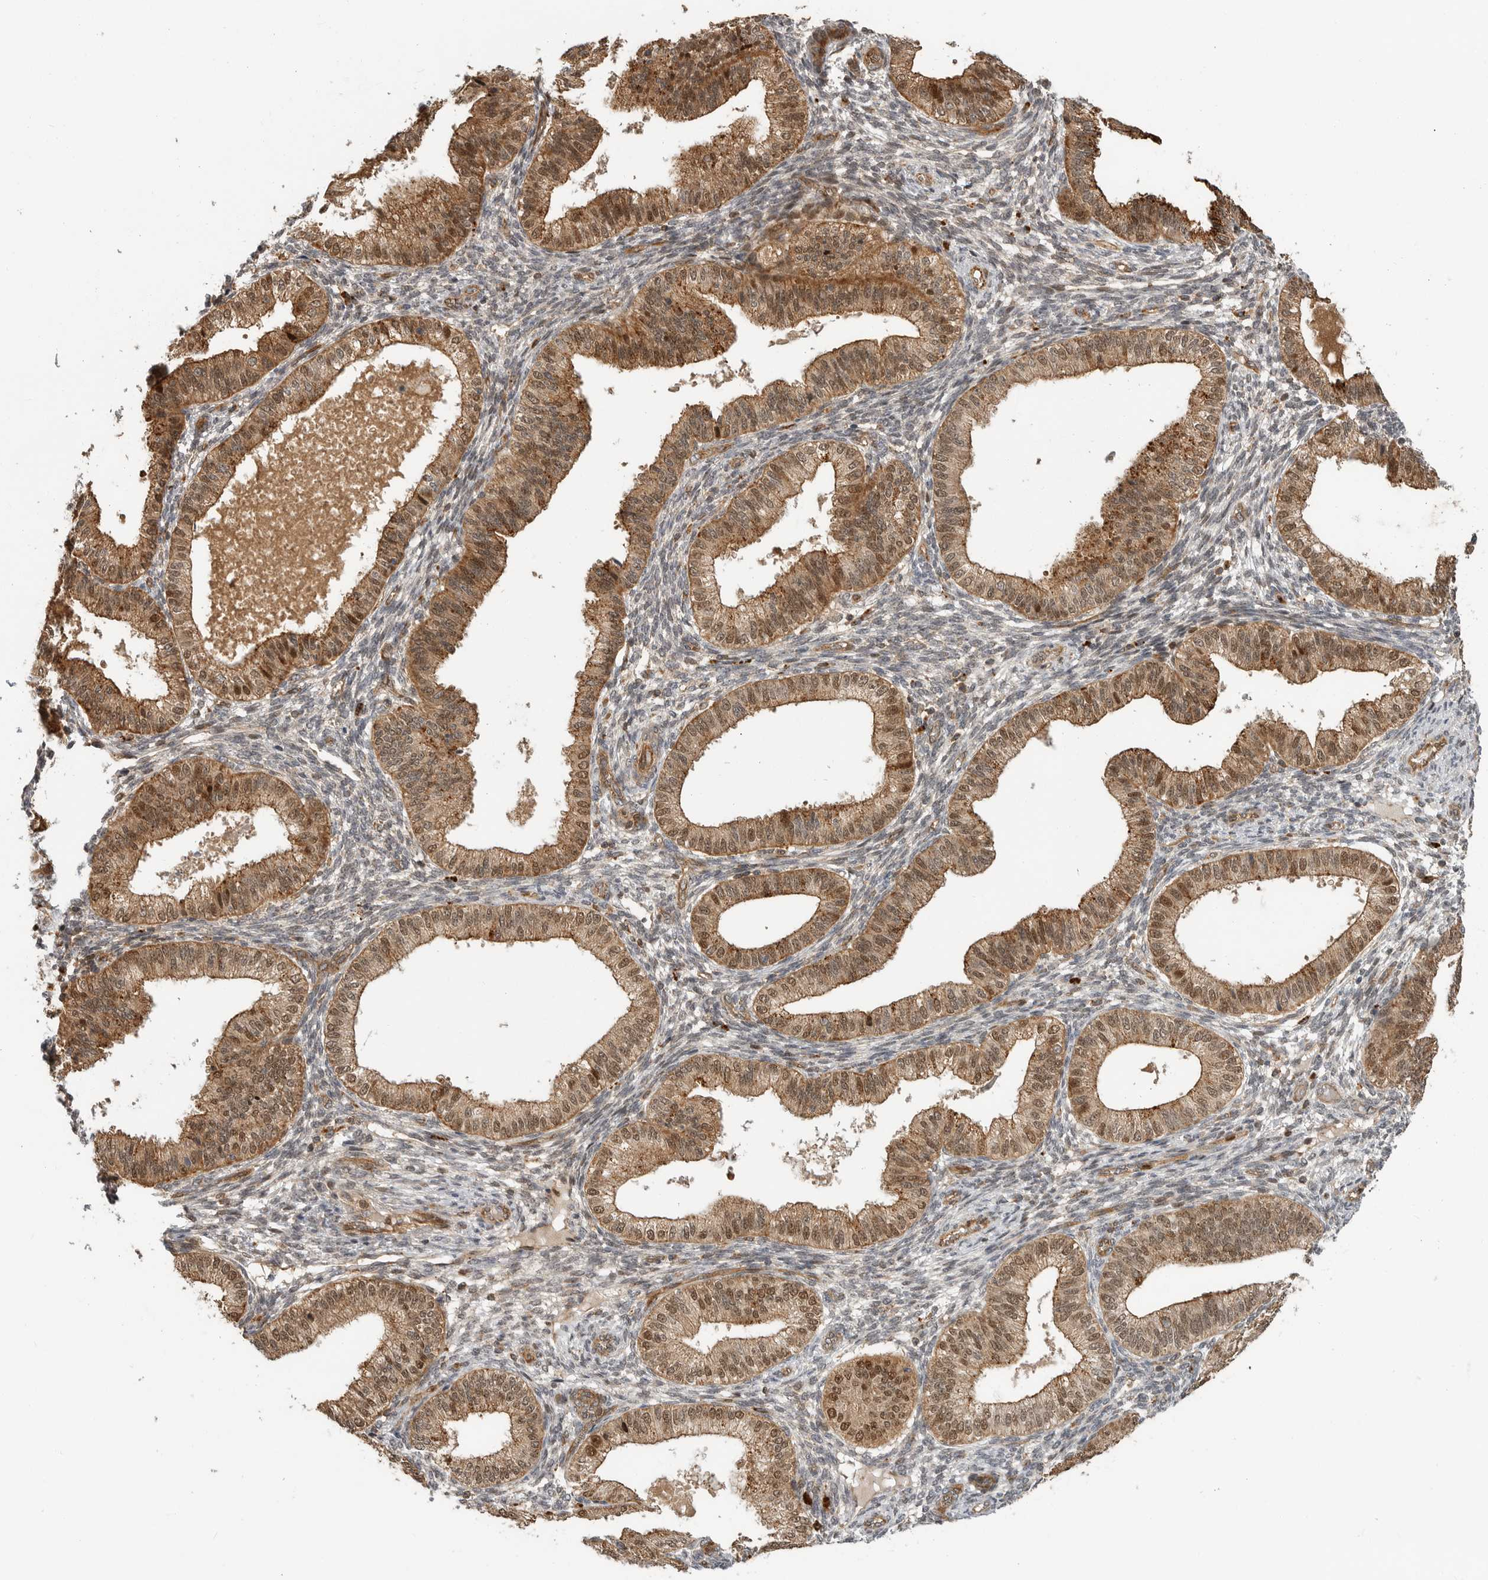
{"staining": {"intensity": "weak", "quantity": "25%-75%", "location": "cytoplasmic/membranous,nuclear"}, "tissue": "endometrium", "cell_type": "Cells in endometrial stroma", "image_type": "normal", "snomed": [{"axis": "morphology", "description": "Normal tissue, NOS"}, {"axis": "topography", "description": "Endometrium"}], "caption": "Protein positivity by immunohistochemistry (IHC) shows weak cytoplasmic/membranous,nuclear expression in approximately 25%-75% of cells in endometrial stroma in benign endometrium. The protein of interest is stained brown, and the nuclei are stained in blue (DAB IHC with brightfield microscopy, high magnification).", "gene": "STRAP", "patient": {"sex": "female", "age": 39}}